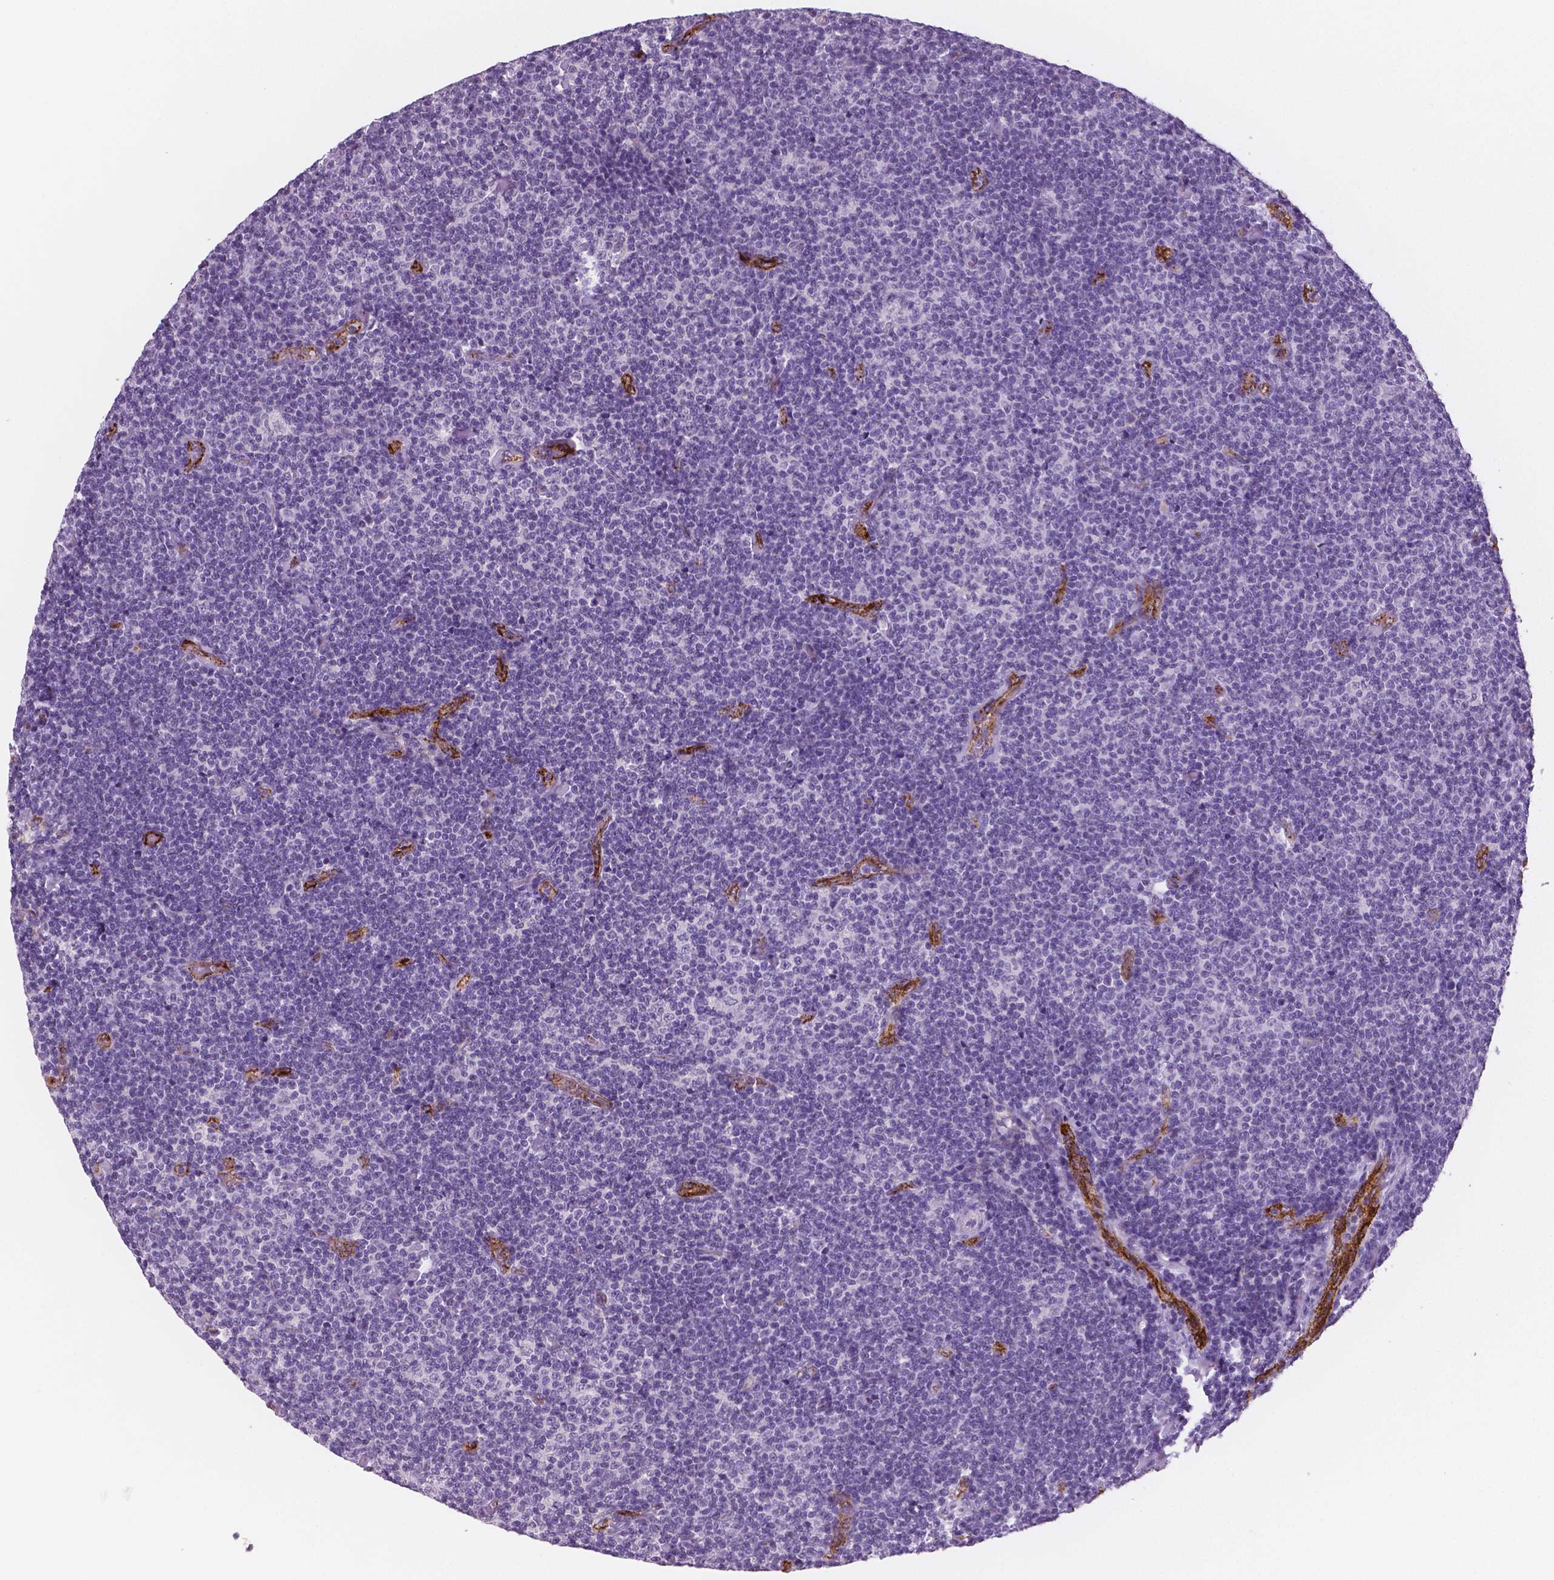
{"staining": {"intensity": "negative", "quantity": "none", "location": "none"}, "tissue": "lymphoma", "cell_type": "Tumor cells", "image_type": "cancer", "snomed": [{"axis": "morphology", "description": "Malignant lymphoma, non-Hodgkin's type, Low grade"}, {"axis": "topography", "description": "Lymph node"}], "caption": "This is a histopathology image of IHC staining of low-grade malignant lymphoma, non-Hodgkin's type, which shows no staining in tumor cells.", "gene": "TSPAN7", "patient": {"sex": "male", "age": 81}}